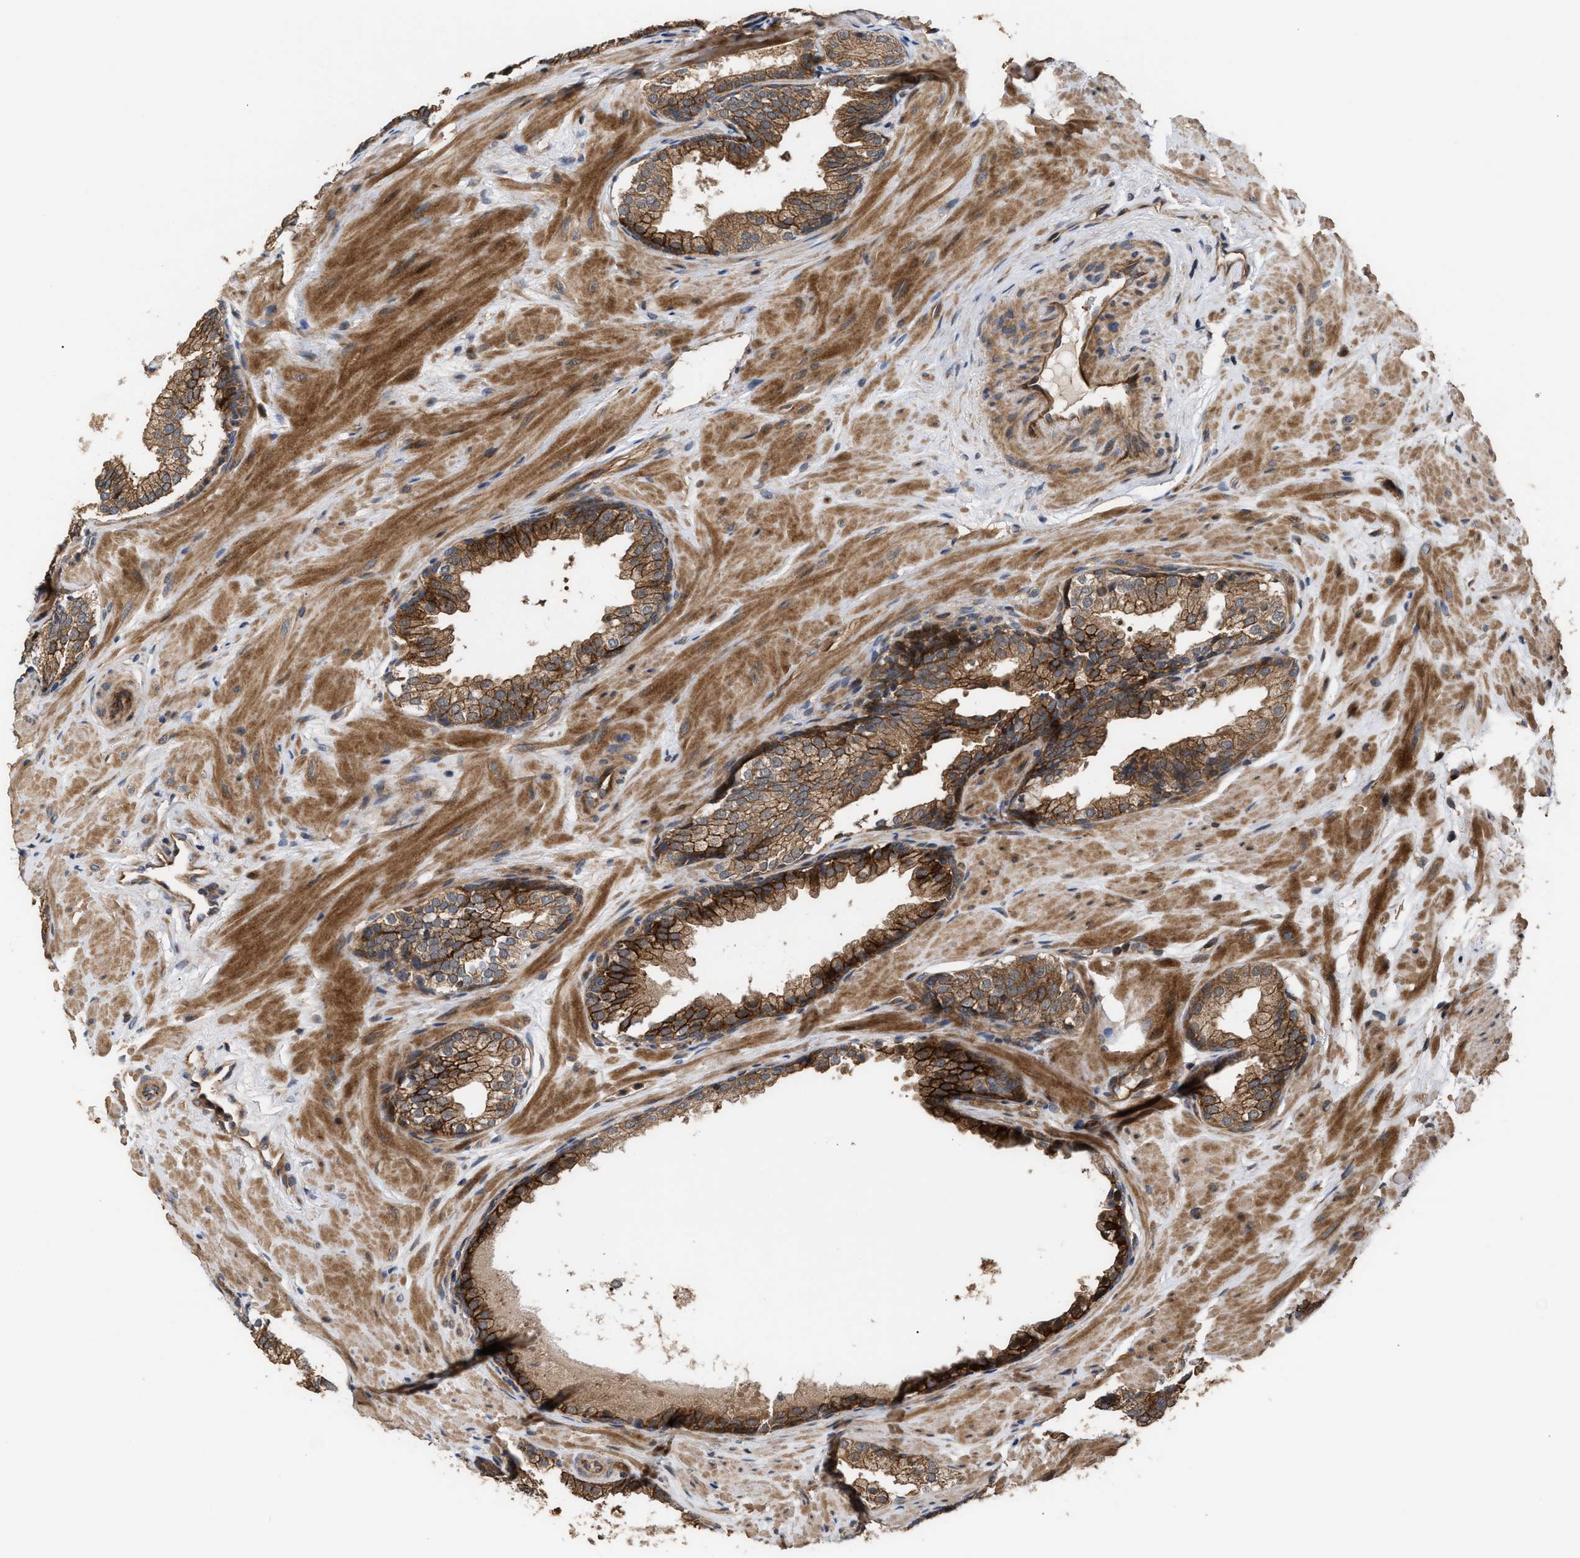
{"staining": {"intensity": "strong", "quantity": ">75%", "location": "cytoplasmic/membranous"}, "tissue": "prostate cancer", "cell_type": "Tumor cells", "image_type": "cancer", "snomed": [{"axis": "morphology", "description": "Adenocarcinoma, Low grade"}, {"axis": "topography", "description": "Prostate"}], "caption": "Prostate cancer was stained to show a protein in brown. There is high levels of strong cytoplasmic/membranous staining in approximately >75% of tumor cells.", "gene": "STAU1", "patient": {"sex": "male", "age": 69}}